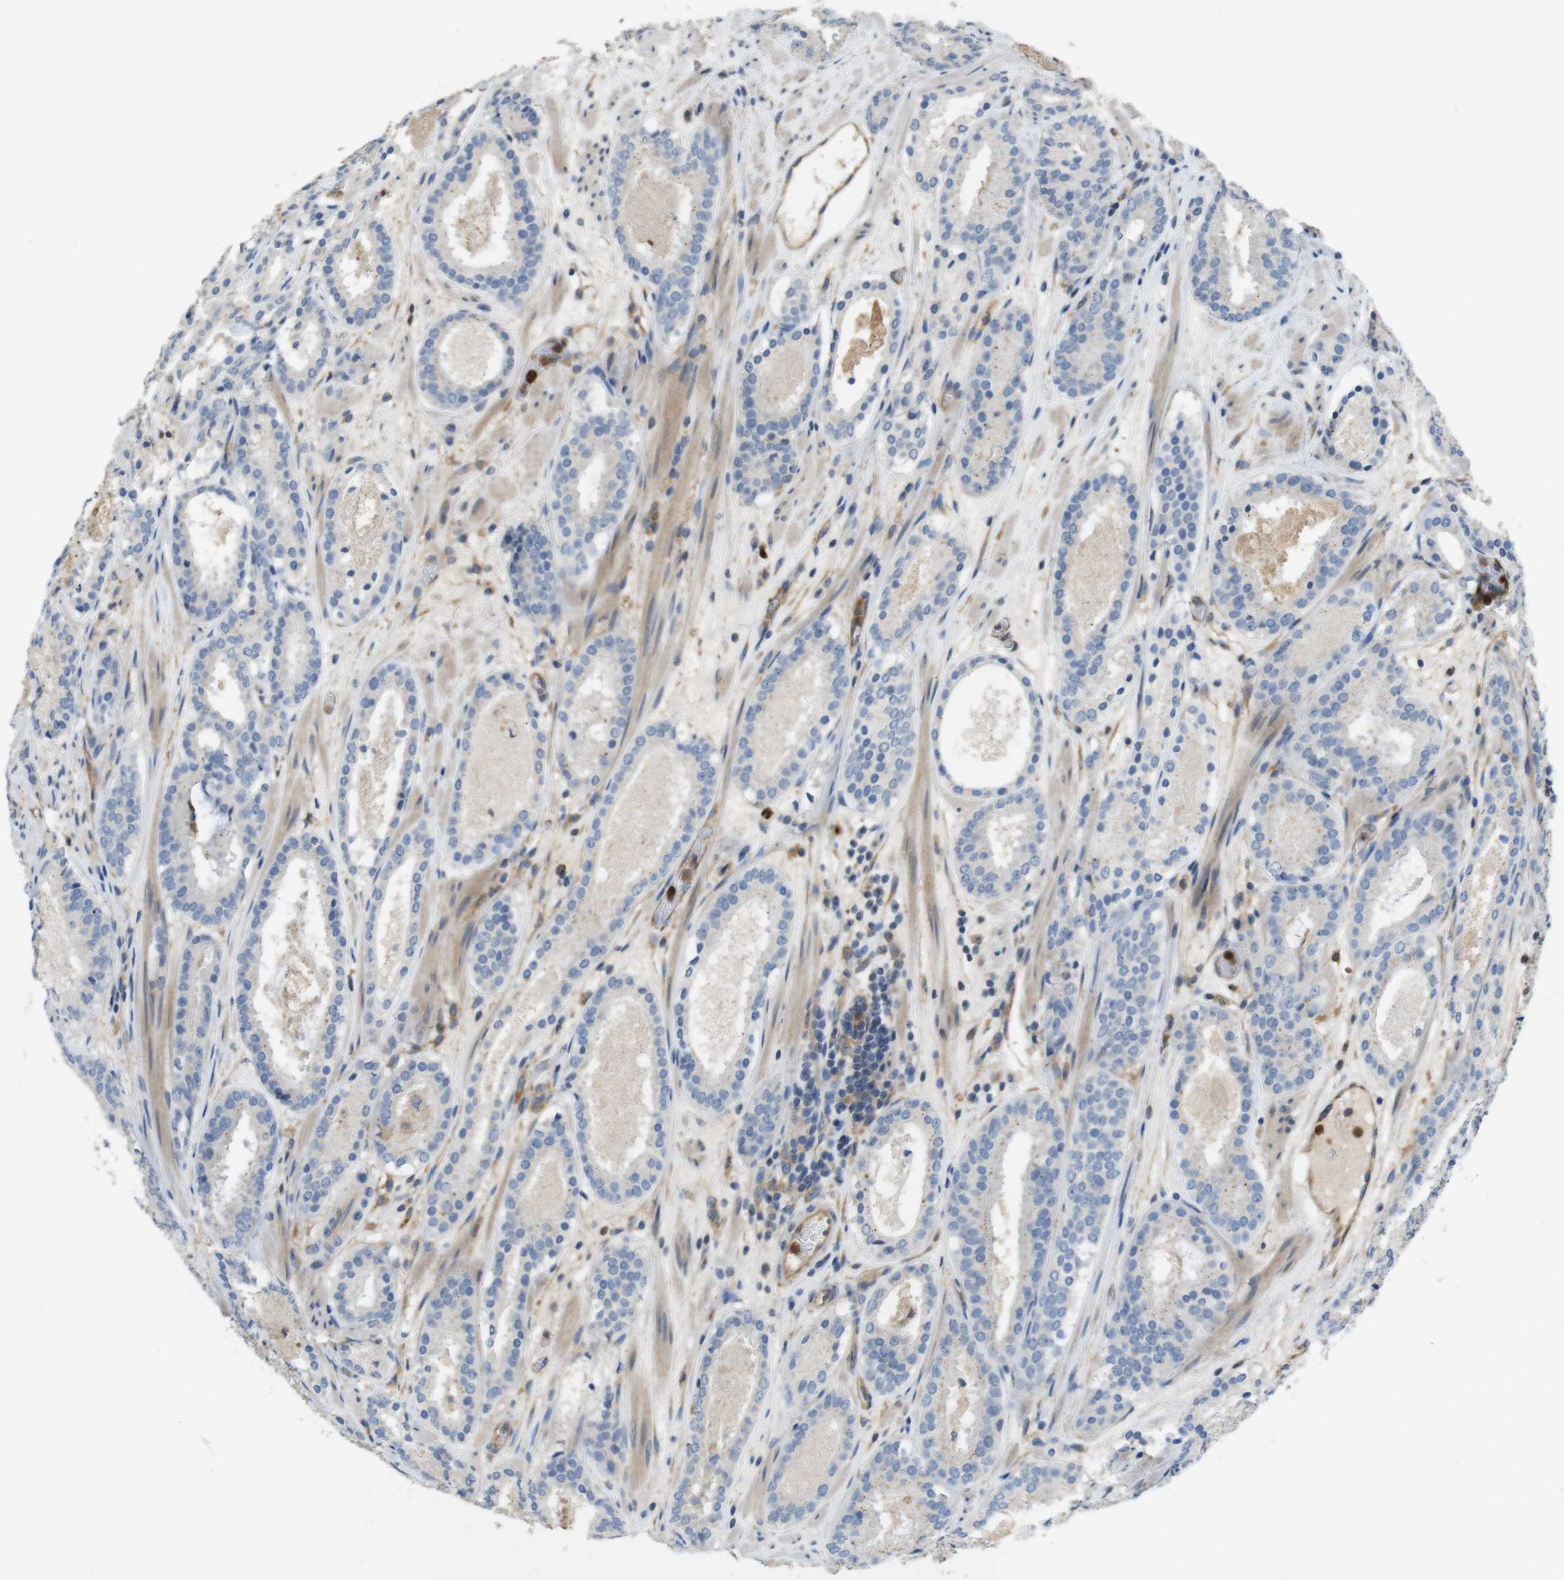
{"staining": {"intensity": "negative", "quantity": "none", "location": "none"}, "tissue": "prostate cancer", "cell_type": "Tumor cells", "image_type": "cancer", "snomed": [{"axis": "morphology", "description": "Adenocarcinoma, Low grade"}, {"axis": "topography", "description": "Prostate"}], "caption": "Tumor cells show no significant staining in prostate low-grade adenocarcinoma.", "gene": "PCDH10", "patient": {"sex": "male", "age": 69}}